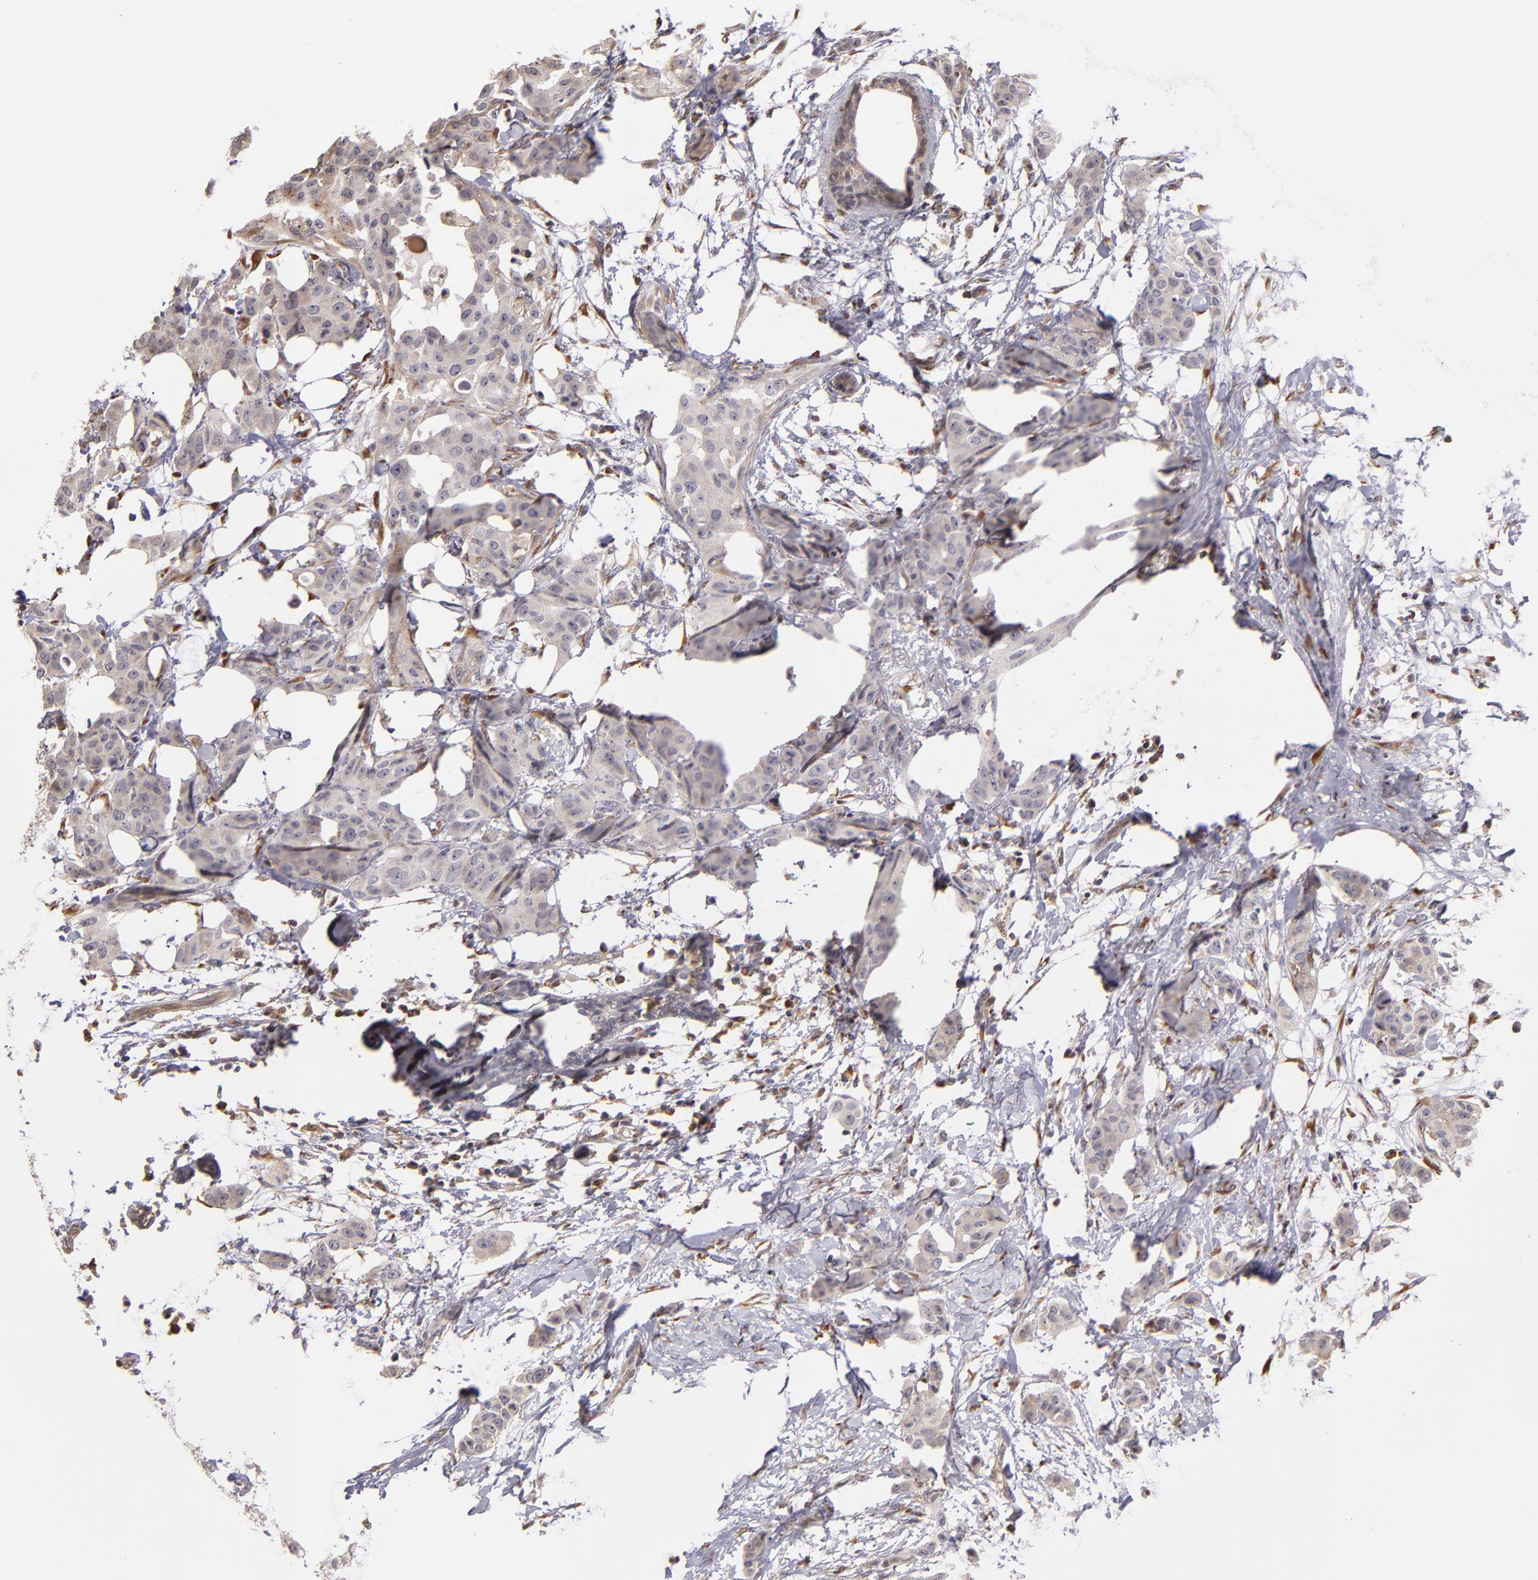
{"staining": {"intensity": "weak", "quantity": ">75%", "location": "cytoplasmic/membranous"}, "tissue": "breast cancer", "cell_type": "Tumor cells", "image_type": "cancer", "snomed": [{"axis": "morphology", "description": "Duct carcinoma"}, {"axis": "topography", "description": "Breast"}], "caption": "Immunohistochemical staining of breast cancer reveals weak cytoplasmic/membranous protein positivity in about >75% of tumor cells.", "gene": "CASP1", "patient": {"sex": "female", "age": 40}}